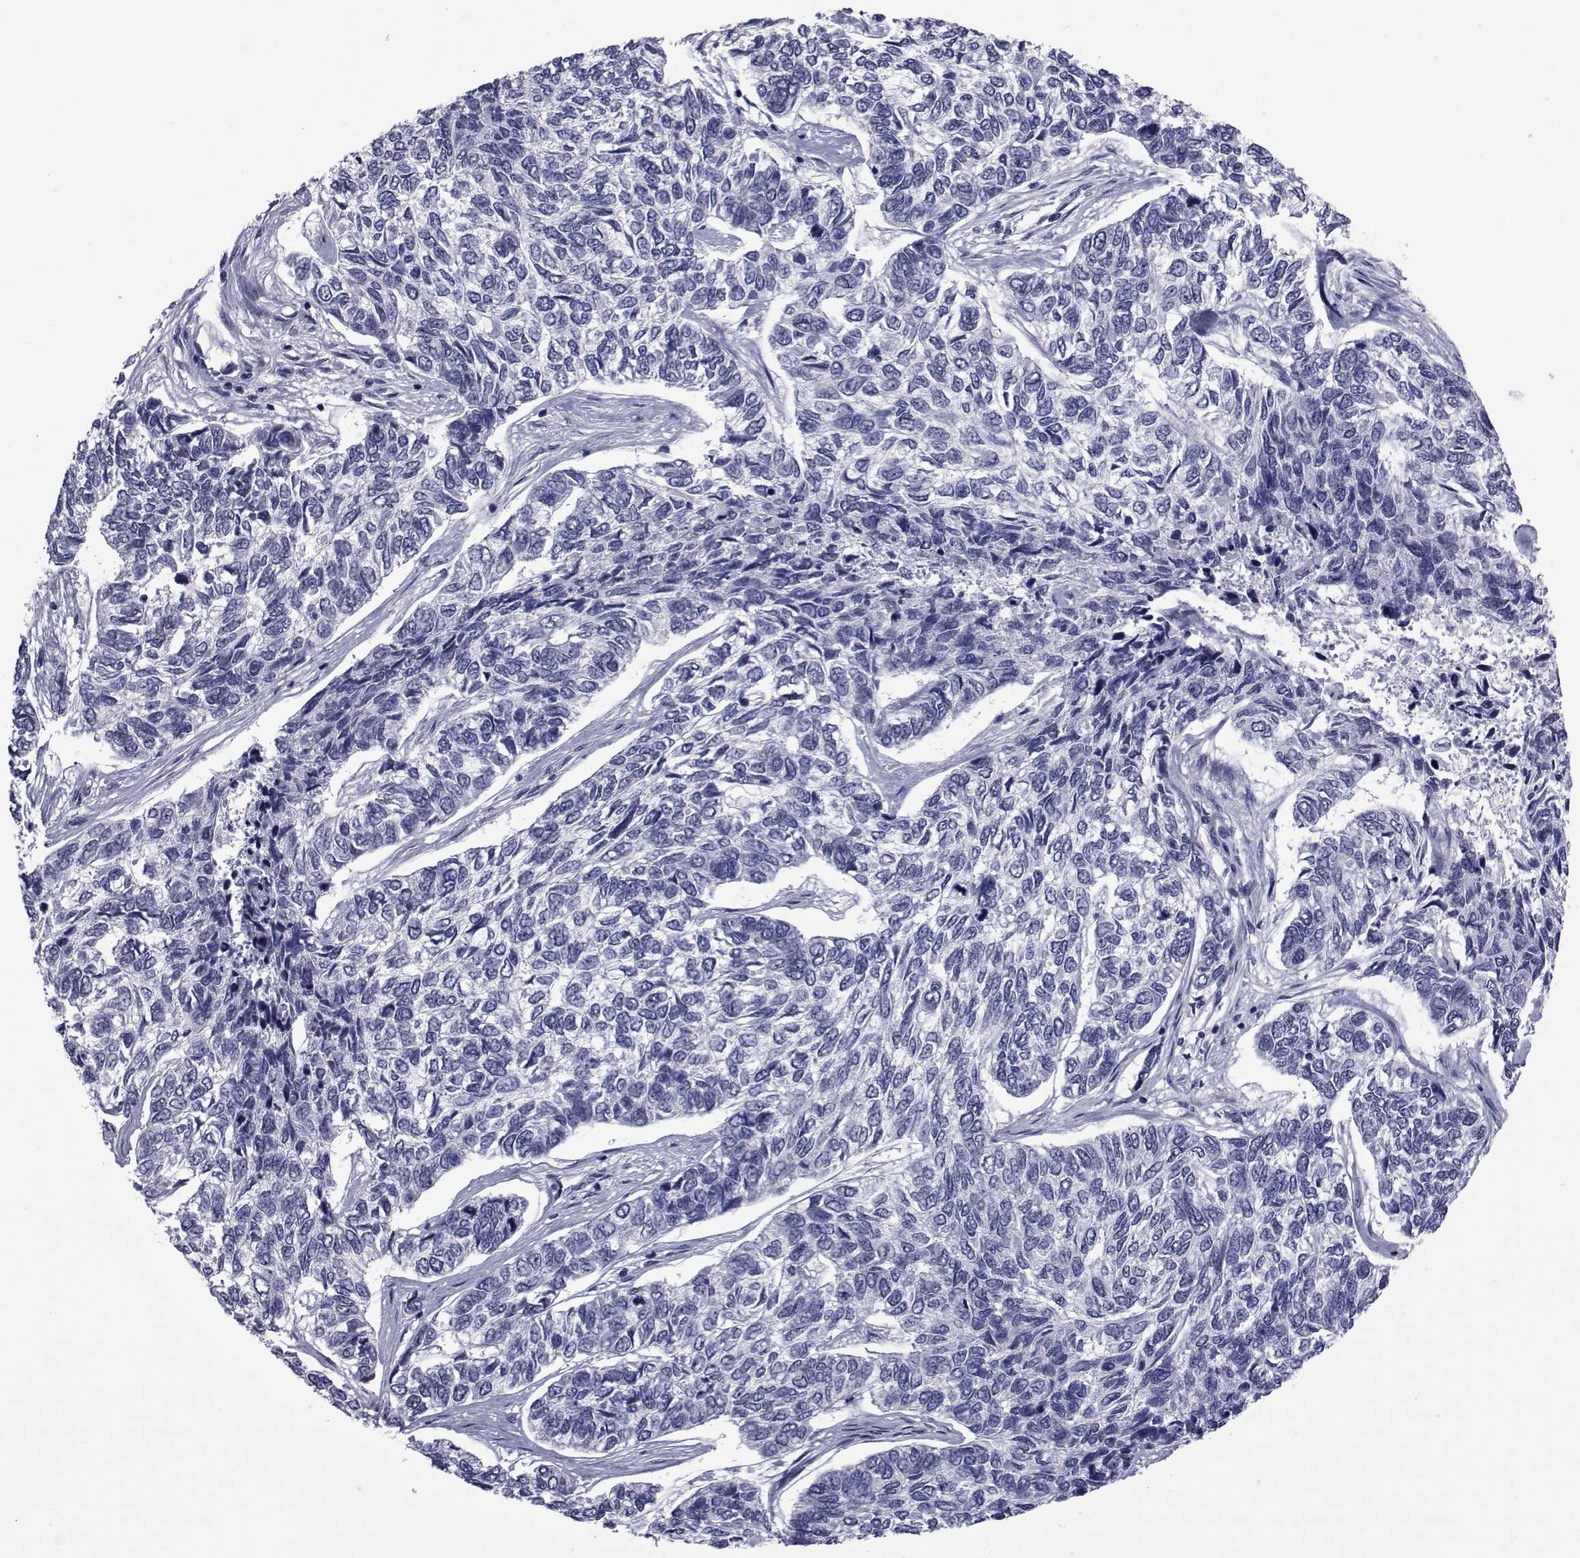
{"staining": {"intensity": "negative", "quantity": "none", "location": "none"}, "tissue": "skin cancer", "cell_type": "Tumor cells", "image_type": "cancer", "snomed": [{"axis": "morphology", "description": "Basal cell carcinoma"}, {"axis": "topography", "description": "Skin"}], "caption": "High magnification brightfield microscopy of skin basal cell carcinoma stained with DAB (brown) and counterstained with hematoxylin (blue): tumor cells show no significant expression.", "gene": "GKAP1", "patient": {"sex": "female", "age": 65}}